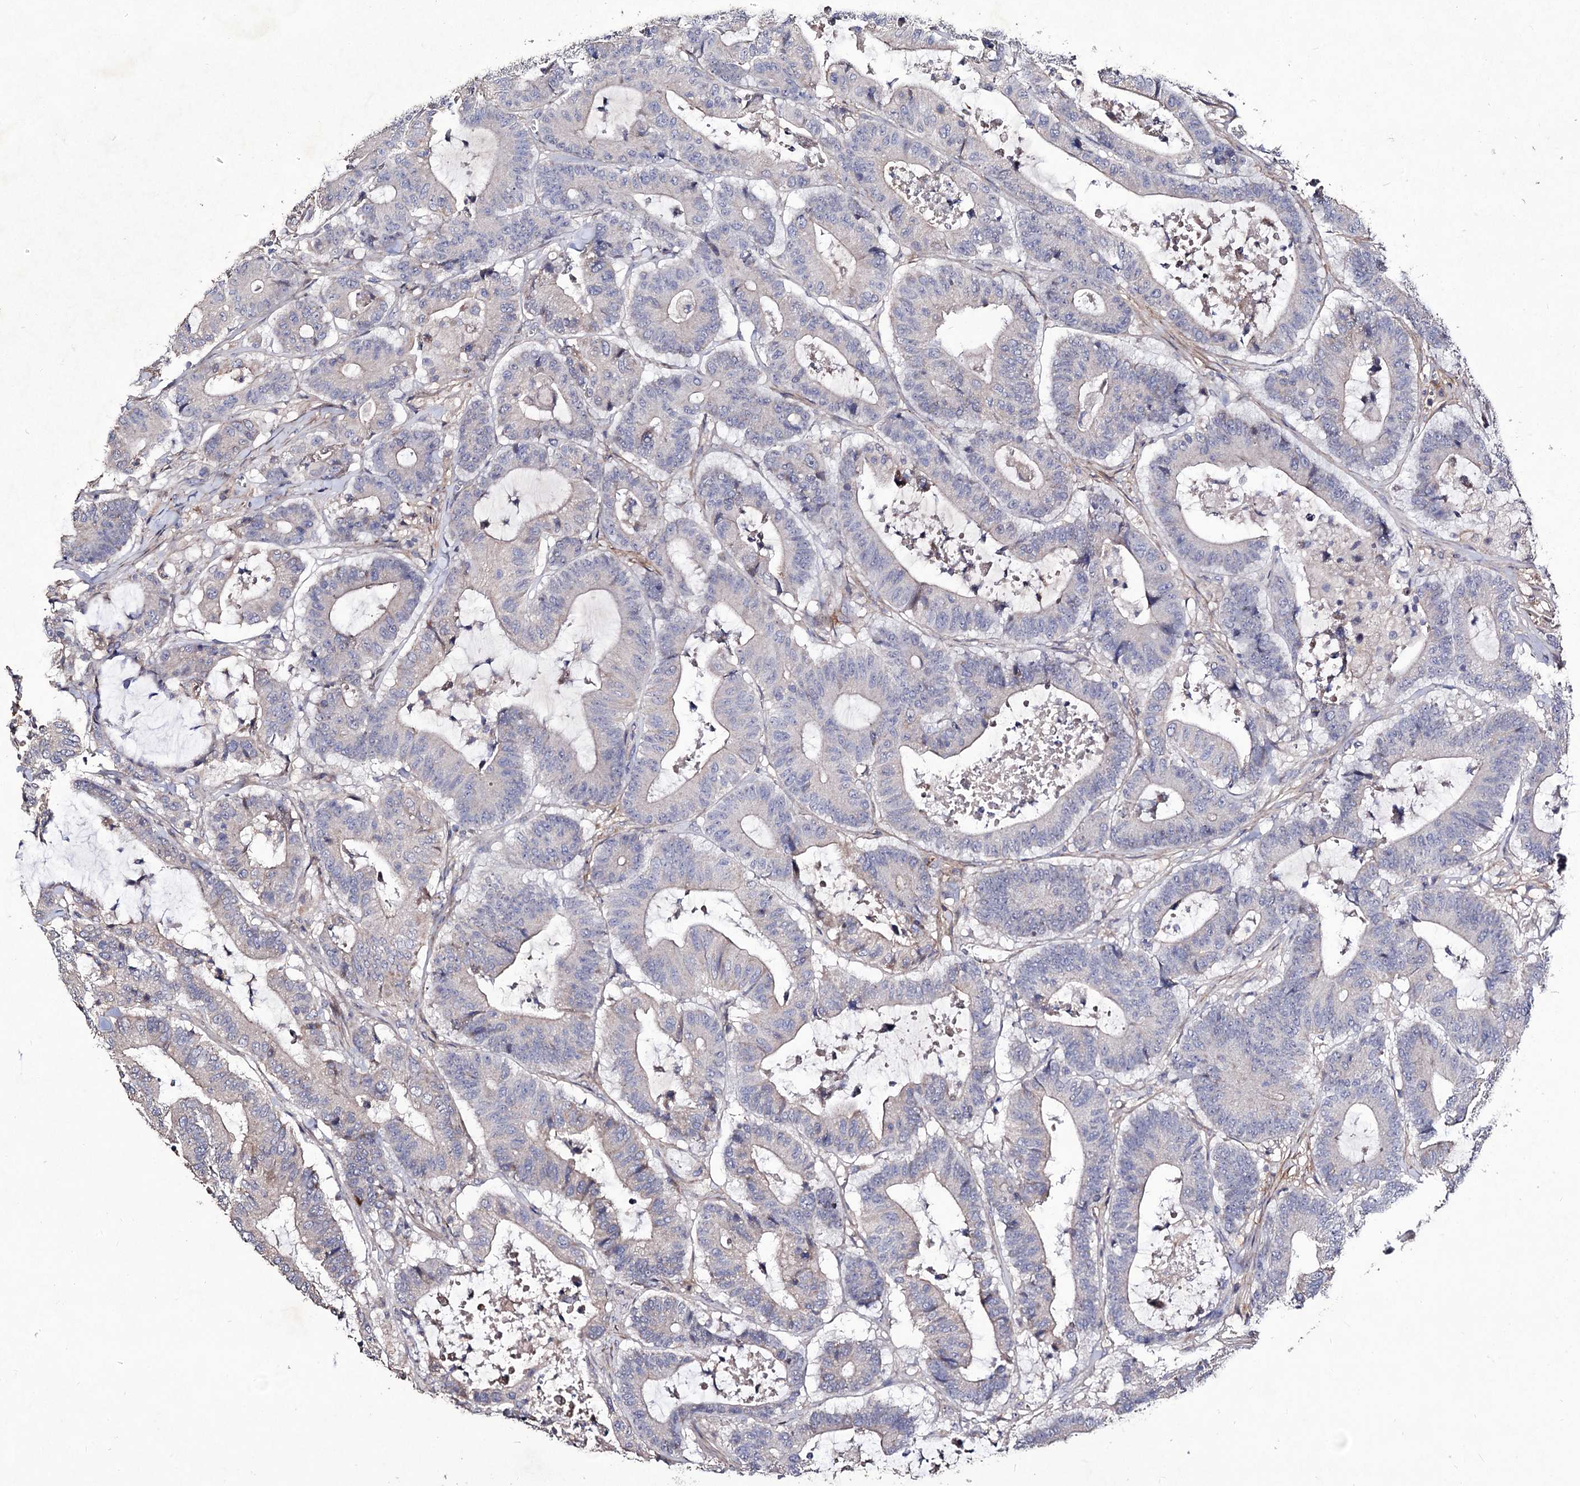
{"staining": {"intensity": "negative", "quantity": "none", "location": "none"}, "tissue": "colorectal cancer", "cell_type": "Tumor cells", "image_type": "cancer", "snomed": [{"axis": "morphology", "description": "Adenocarcinoma, NOS"}, {"axis": "topography", "description": "Colon"}], "caption": "DAB immunohistochemical staining of human colorectal adenocarcinoma exhibits no significant expression in tumor cells. (IHC, brightfield microscopy, high magnification).", "gene": "MYO1H", "patient": {"sex": "female", "age": 84}}